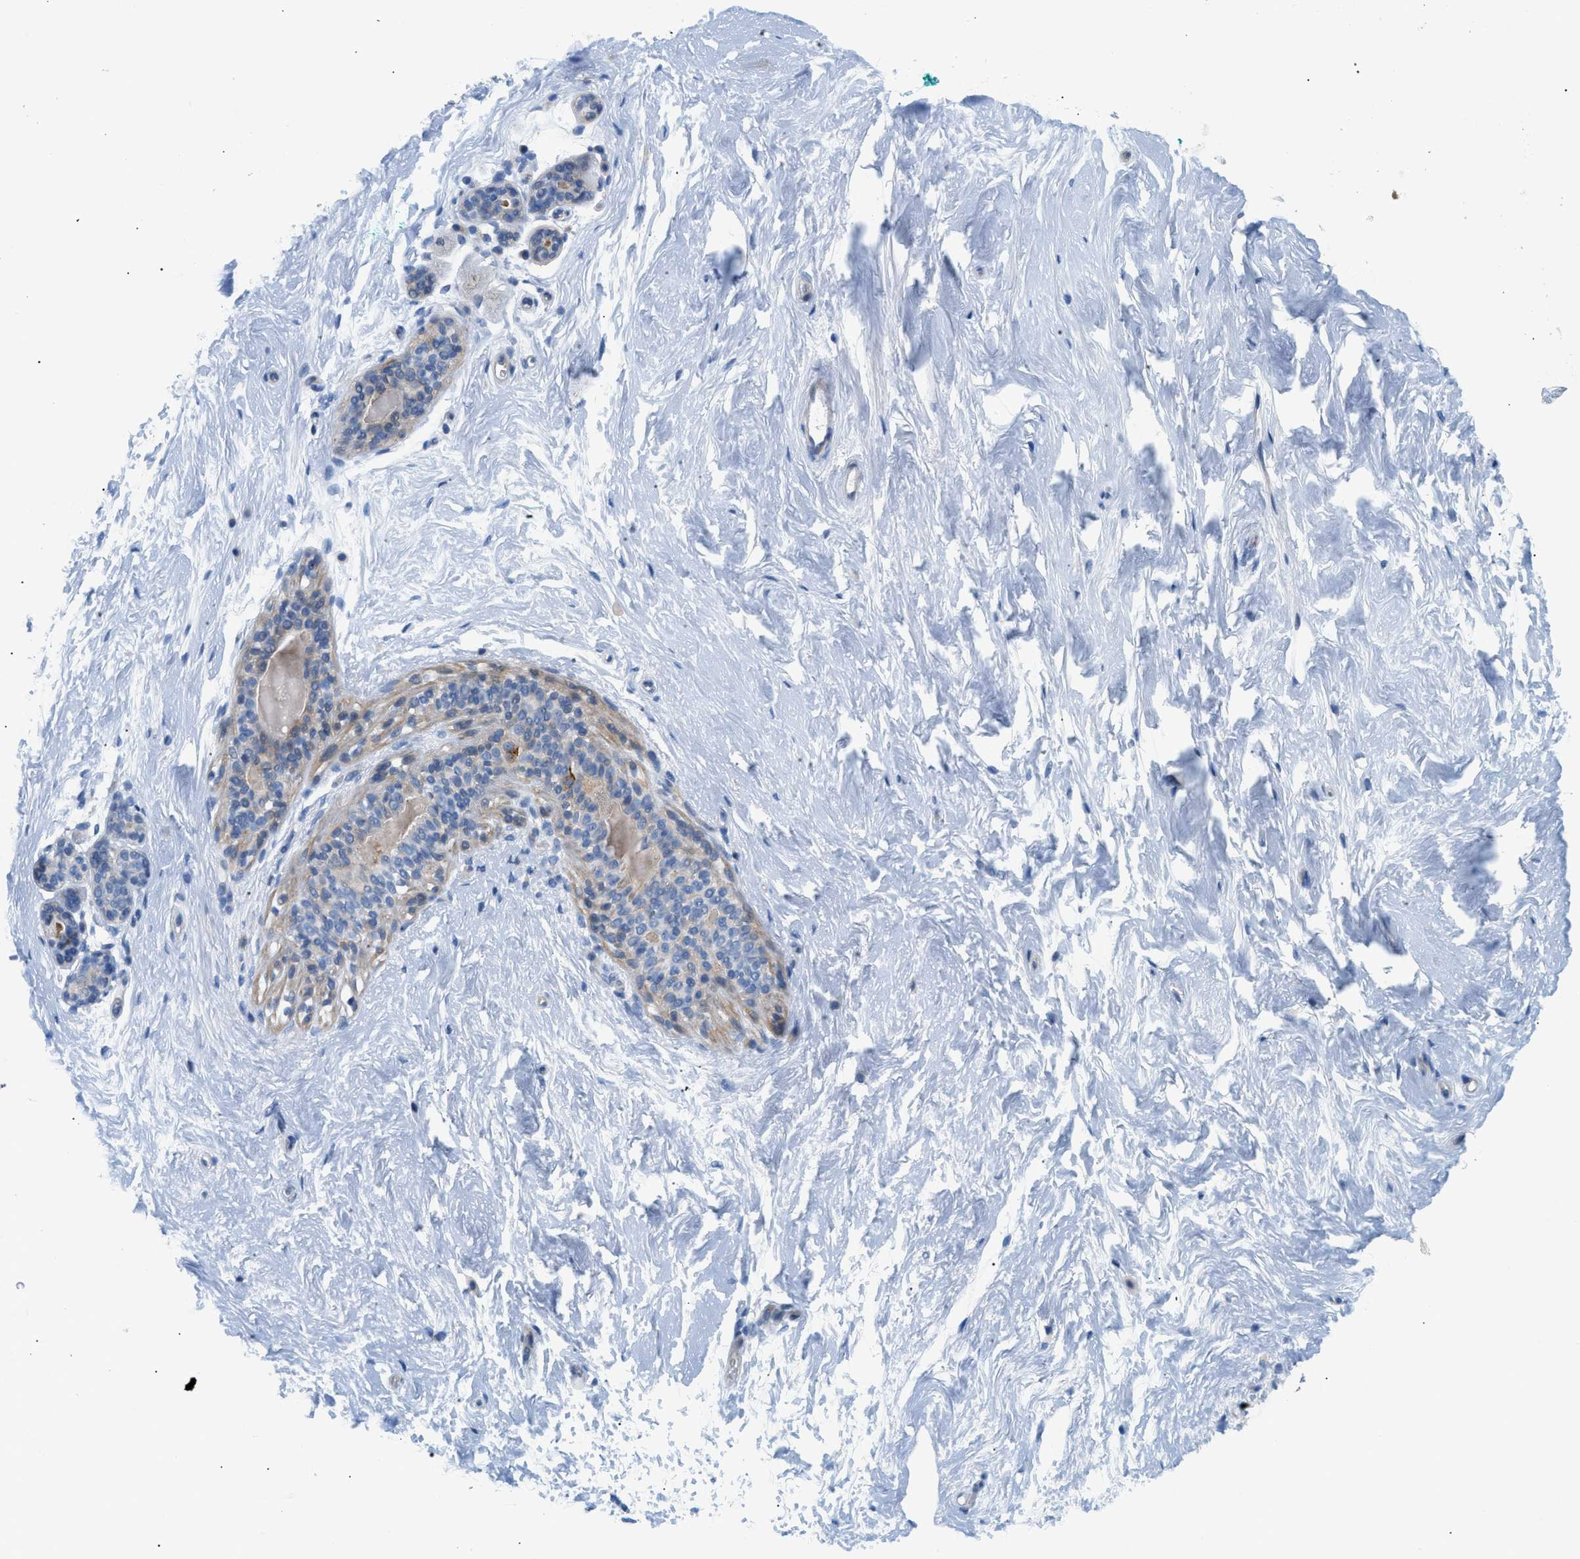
{"staining": {"intensity": "negative", "quantity": "none", "location": "none"}, "tissue": "breast", "cell_type": "Adipocytes", "image_type": "normal", "snomed": [{"axis": "morphology", "description": "Normal tissue, NOS"}, {"axis": "topography", "description": "Breast"}], "caption": "Immunohistochemistry micrograph of unremarkable breast stained for a protein (brown), which demonstrates no expression in adipocytes. The staining is performed using DAB brown chromogen with nuclei counter-stained in using hematoxylin.", "gene": "FDCSP", "patient": {"sex": "female", "age": 52}}